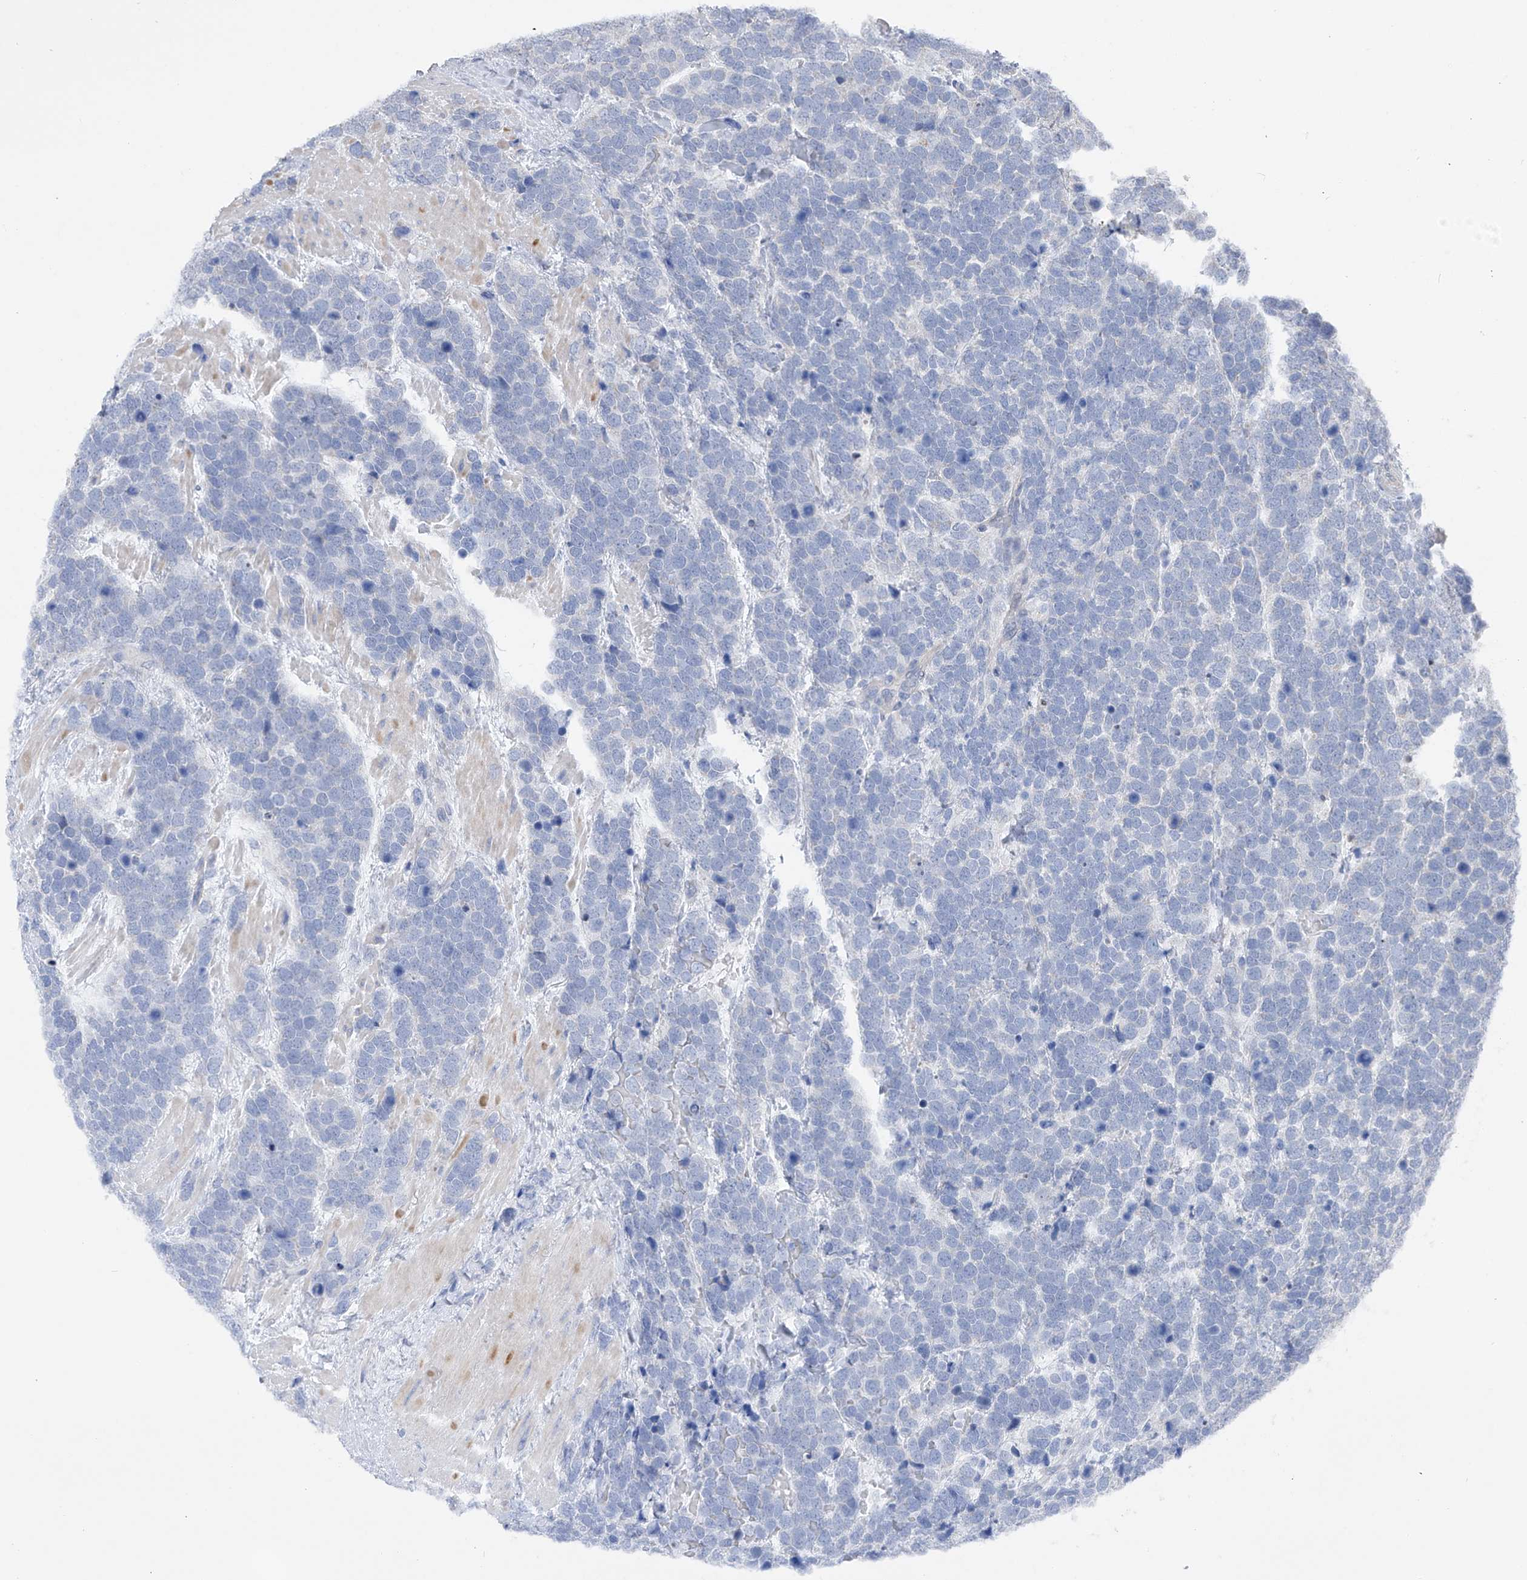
{"staining": {"intensity": "negative", "quantity": "none", "location": "none"}, "tissue": "urothelial cancer", "cell_type": "Tumor cells", "image_type": "cancer", "snomed": [{"axis": "morphology", "description": "Urothelial carcinoma, High grade"}, {"axis": "topography", "description": "Urinary bladder"}], "caption": "IHC histopathology image of neoplastic tissue: human urothelial cancer stained with DAB (3,3'-diaminobenzidine) demonstrates no significant protein staining in tumor cells.", "gene": "ADRA1A", "patient": {"sex": "female", "age": 82}}